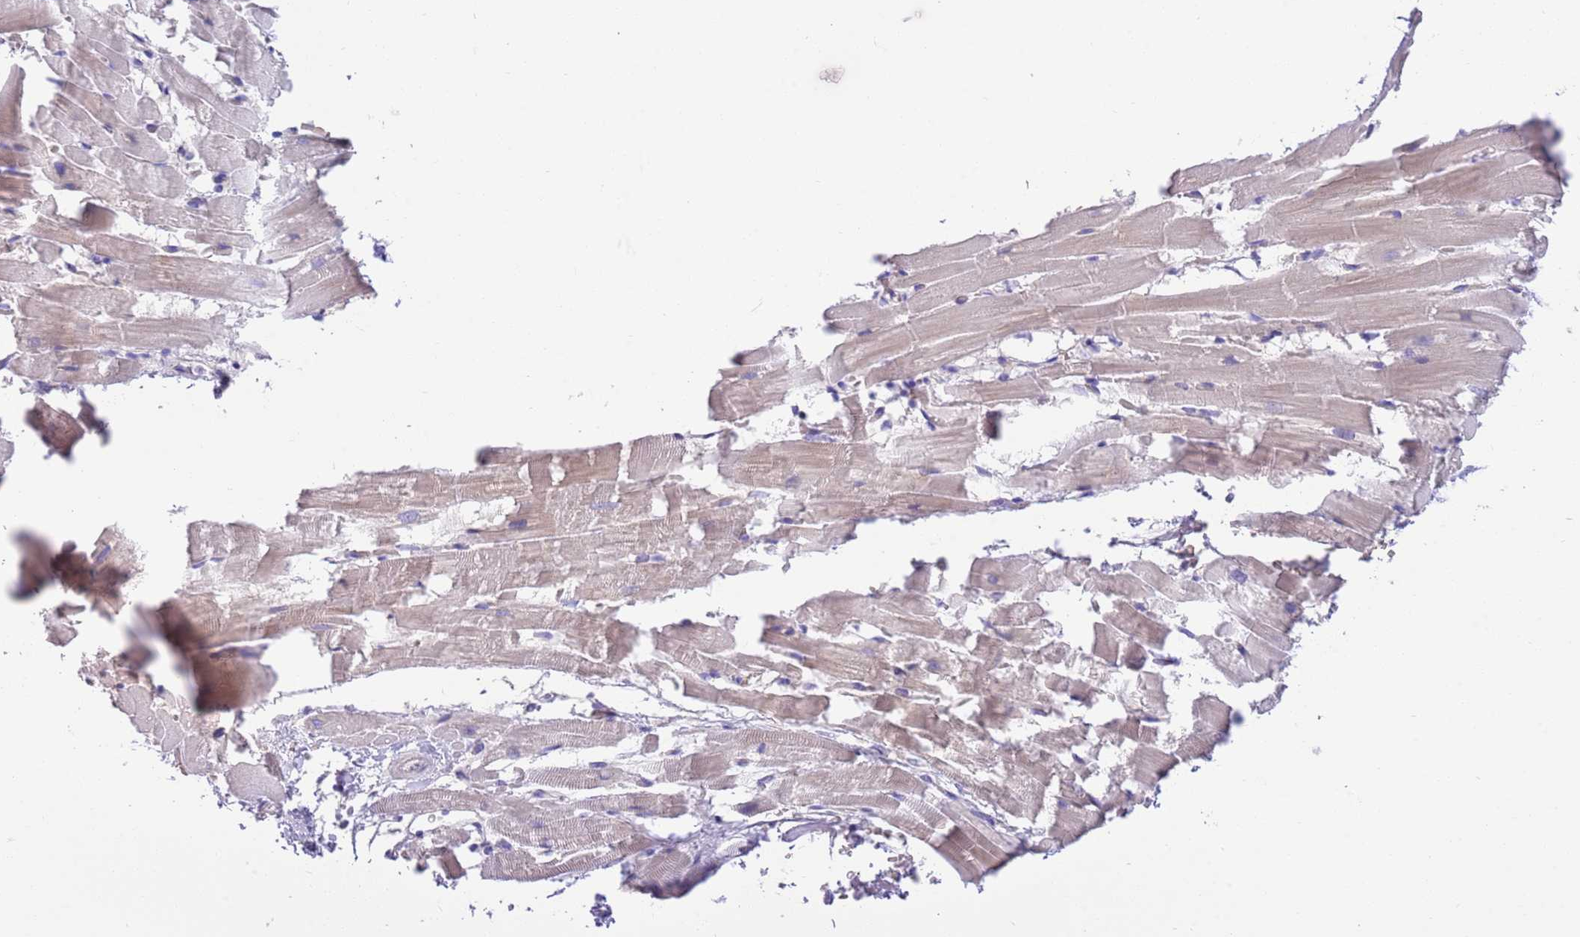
{"staining": {"intensity": "weak", "quantity": "<25%", "location": "cytoplasmic/membranous"}, "tissue": "heart muscle", "cell_type": "Cardiomyocytes", "image_type": "normal", "snomed": [{"axis": "morphology", "description": "Normal tissue, NOS"}, {"axis": "topography", "description": "Heart"}], "caption": "DAB (3,3'-diaminobenzidine) immunohistochemical staining of normal heart muscle displays no significant positivity in cardiomyocytes. (Immunohistochemistry (ihc), brightfield microscopy, high magnification).", "gene": "SFTPA1", "patient": {"sex": "male", "age": 37}}